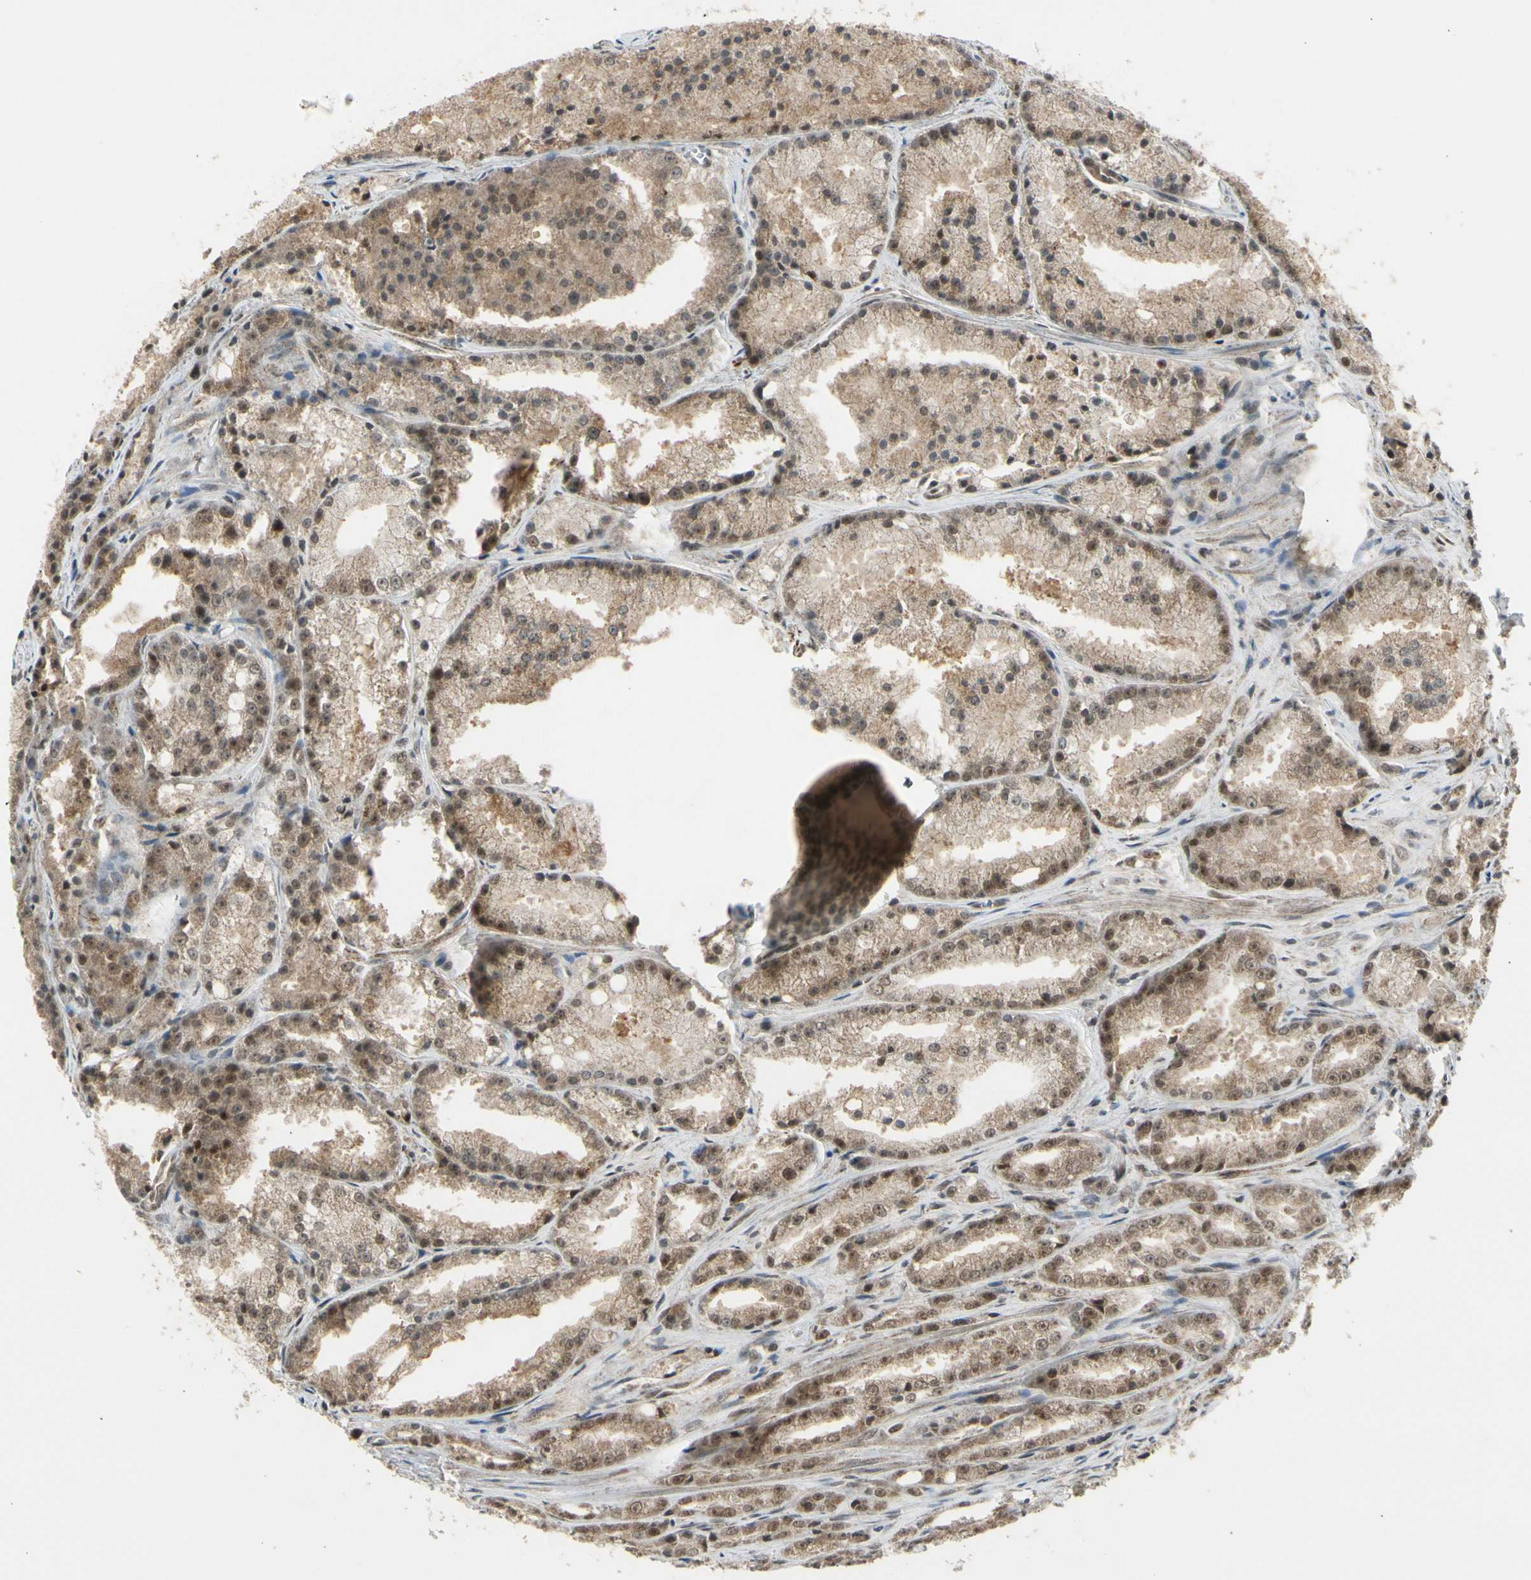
{"staining": {"intensity": "weak", "quantity": ">75%", "location": "cytoplasmic/membranous,nuclear"}, "tissue": "prostate cancer", "cell_type": "Tumor cells", "image_type": "cancer", "snomed": [{"axis": "morphology", "description": "Adenocarcinoma, Low grade"}, {"axis": "topography", "description": "Prostate"}], "caption": "Immunohistochemistry (DAB) staining of prostate cancer (adenocarcinoma (low-grade)) displays weak cytoplasmic/membranous and nuclear protein staining in about >75% of tumor cells. The staining was performed using DAB to visualize the protein expression in brown, while the nuclei were stained in blue with hematoxylin (Magnification: 20x).", "gene": "ZNF135", "patient": {"sex": "male", "age": 64}}